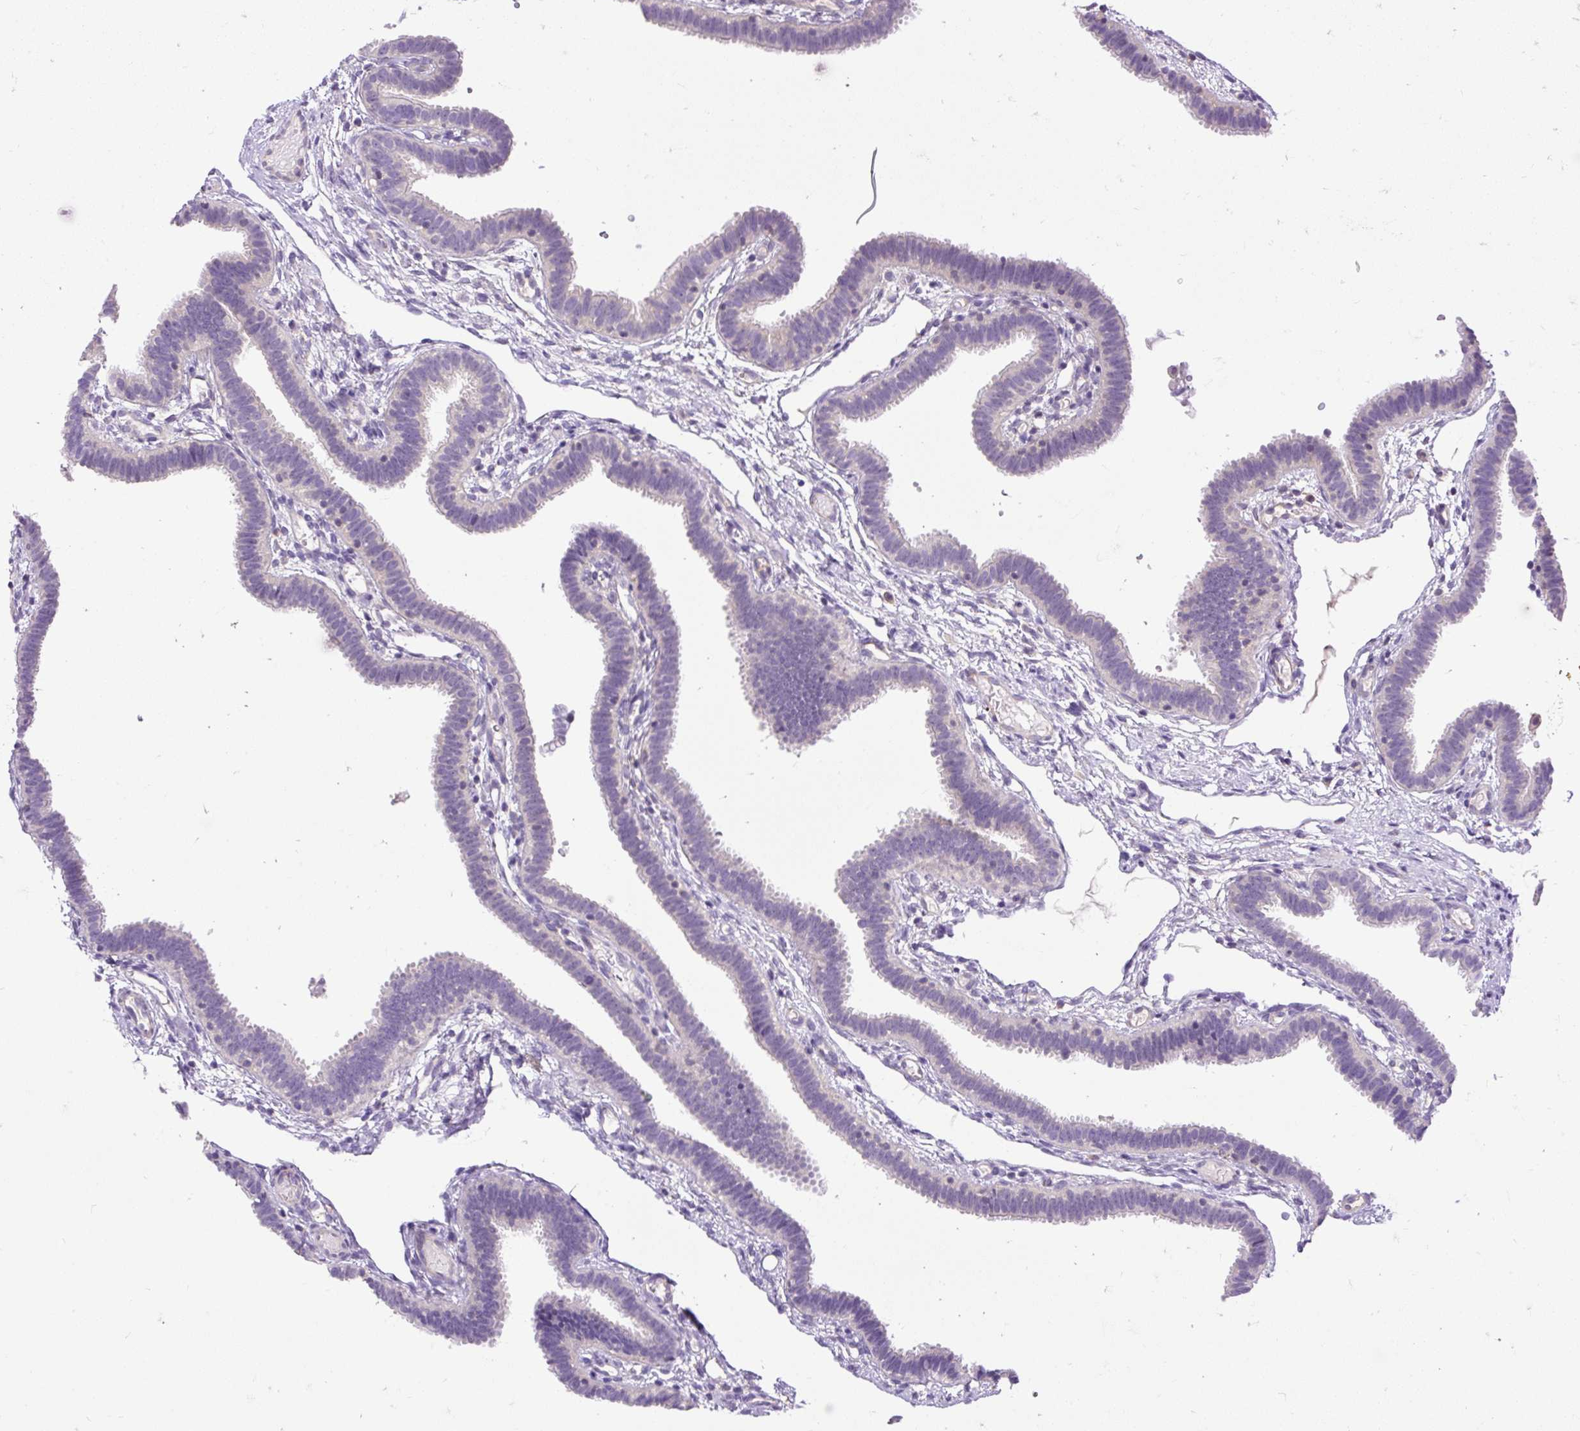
{"staining": {"intensity": "negative", "quantity": "none", "location": "none"}, "tissue": "fallopian tube", "cell_type": "Glandular cells", "image_type": "normal", "snomed": [{"axis": "morphology", "description": "Normal tissue, NOS"}, {"axis": "topography", "description": "Fallopian tube"}], "caption": "This is an immunohistochemistry photomicrograph of normal human fallopian tube. There is no positivity in glandular cells.", "gene": "HEXB", "patient": {"sex": "female", "age": 37}}